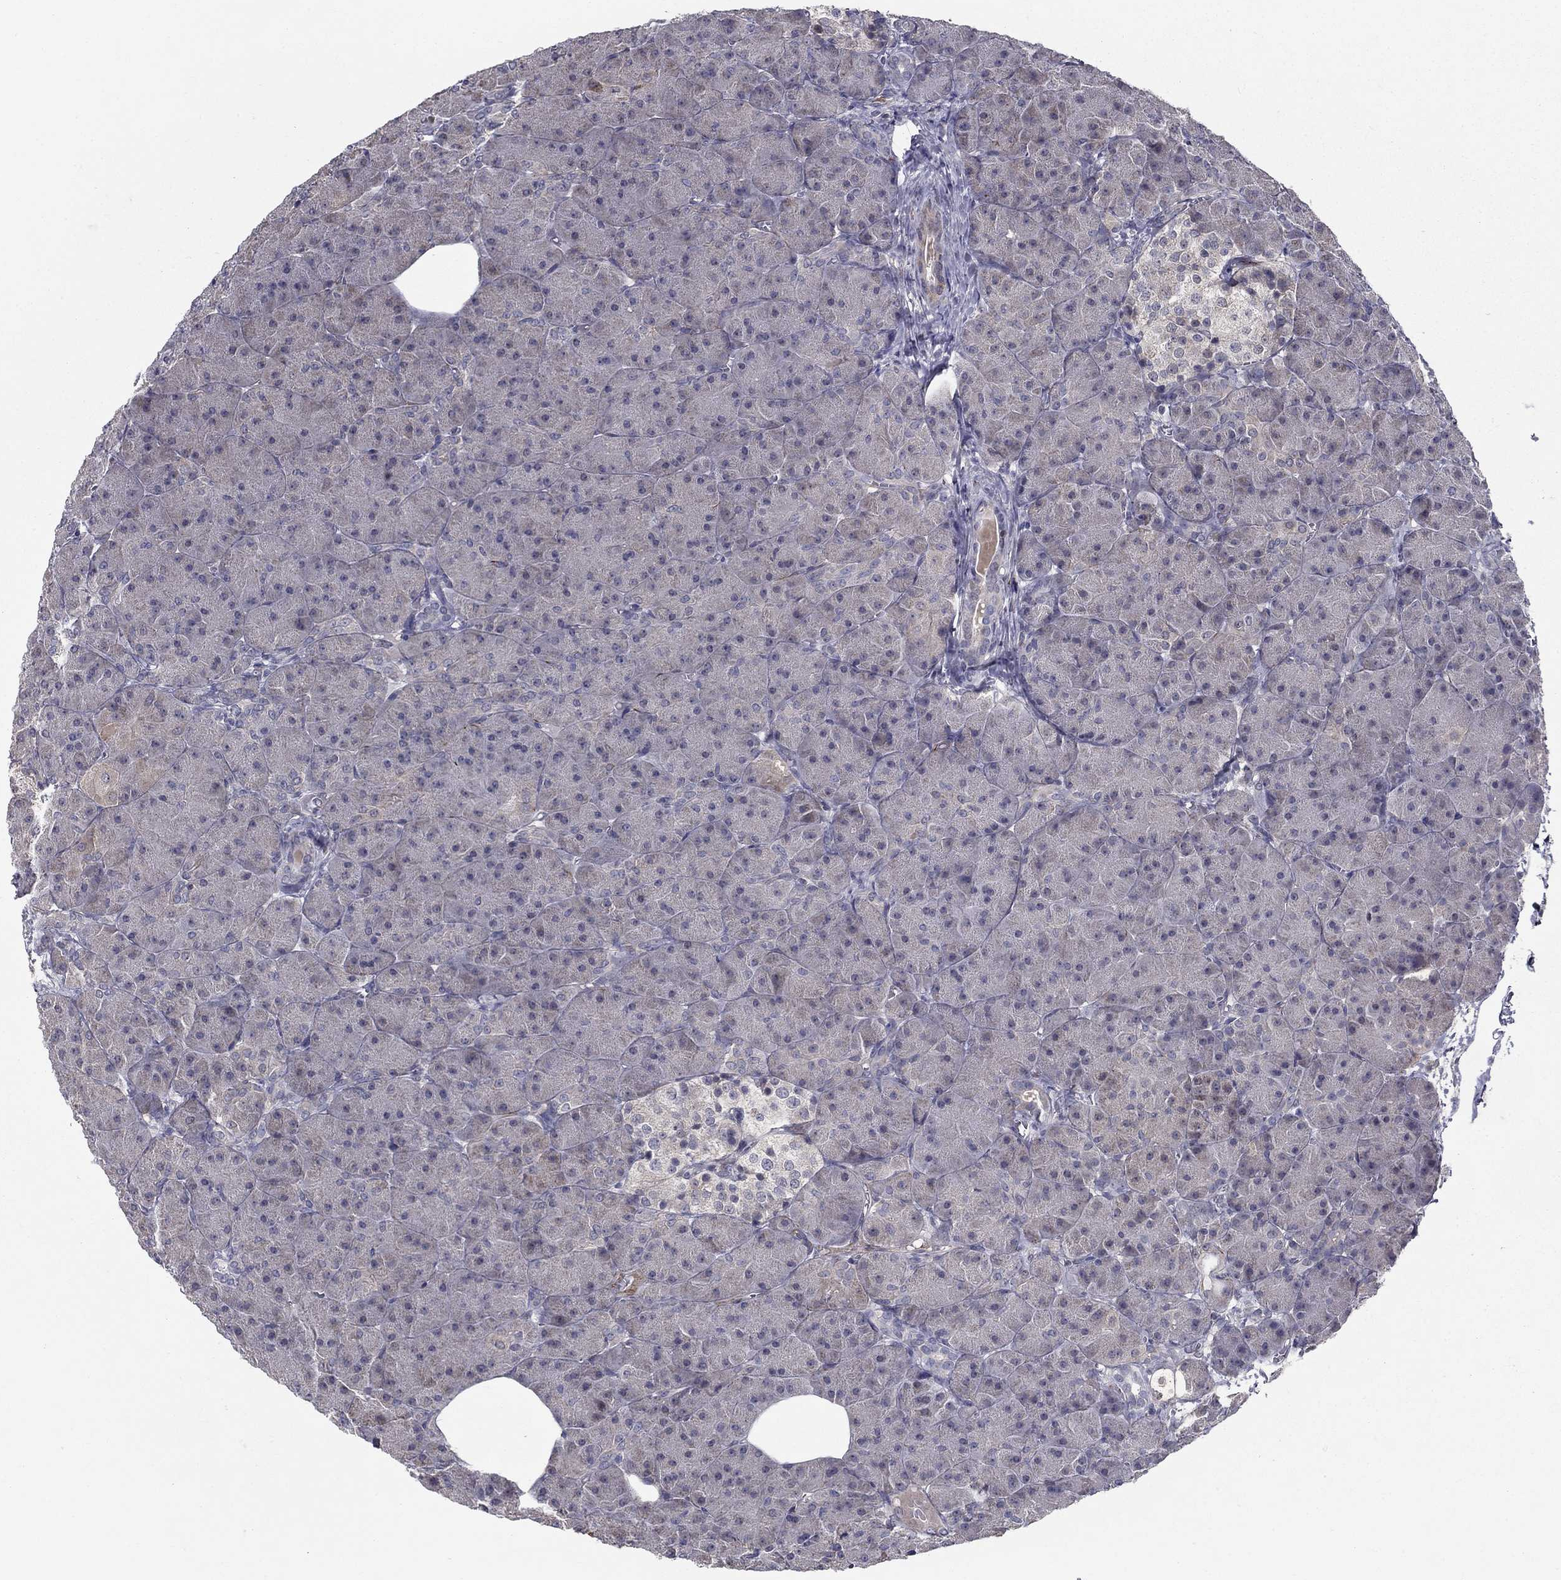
{"staining": {"intensity": "weak", "quantity": "<25%", "location": "cytoplasmic/membranous"}, "tissue": "pancreas", "cell_type": "Exocrine glandular cells", "image_type": "normal", "snomed": [{"axis": "morphology", "description": "Normal tissue, NOS"}, {"axis": "topography", "description": "Pancreas"}], "caption": "The immunohistochemistry (IHC) photomicrograph has no significant expression in exocrine glandular cells of pancreas.", "gene": "LACTB2", "patient": {"sex": "male", "age": 61}}